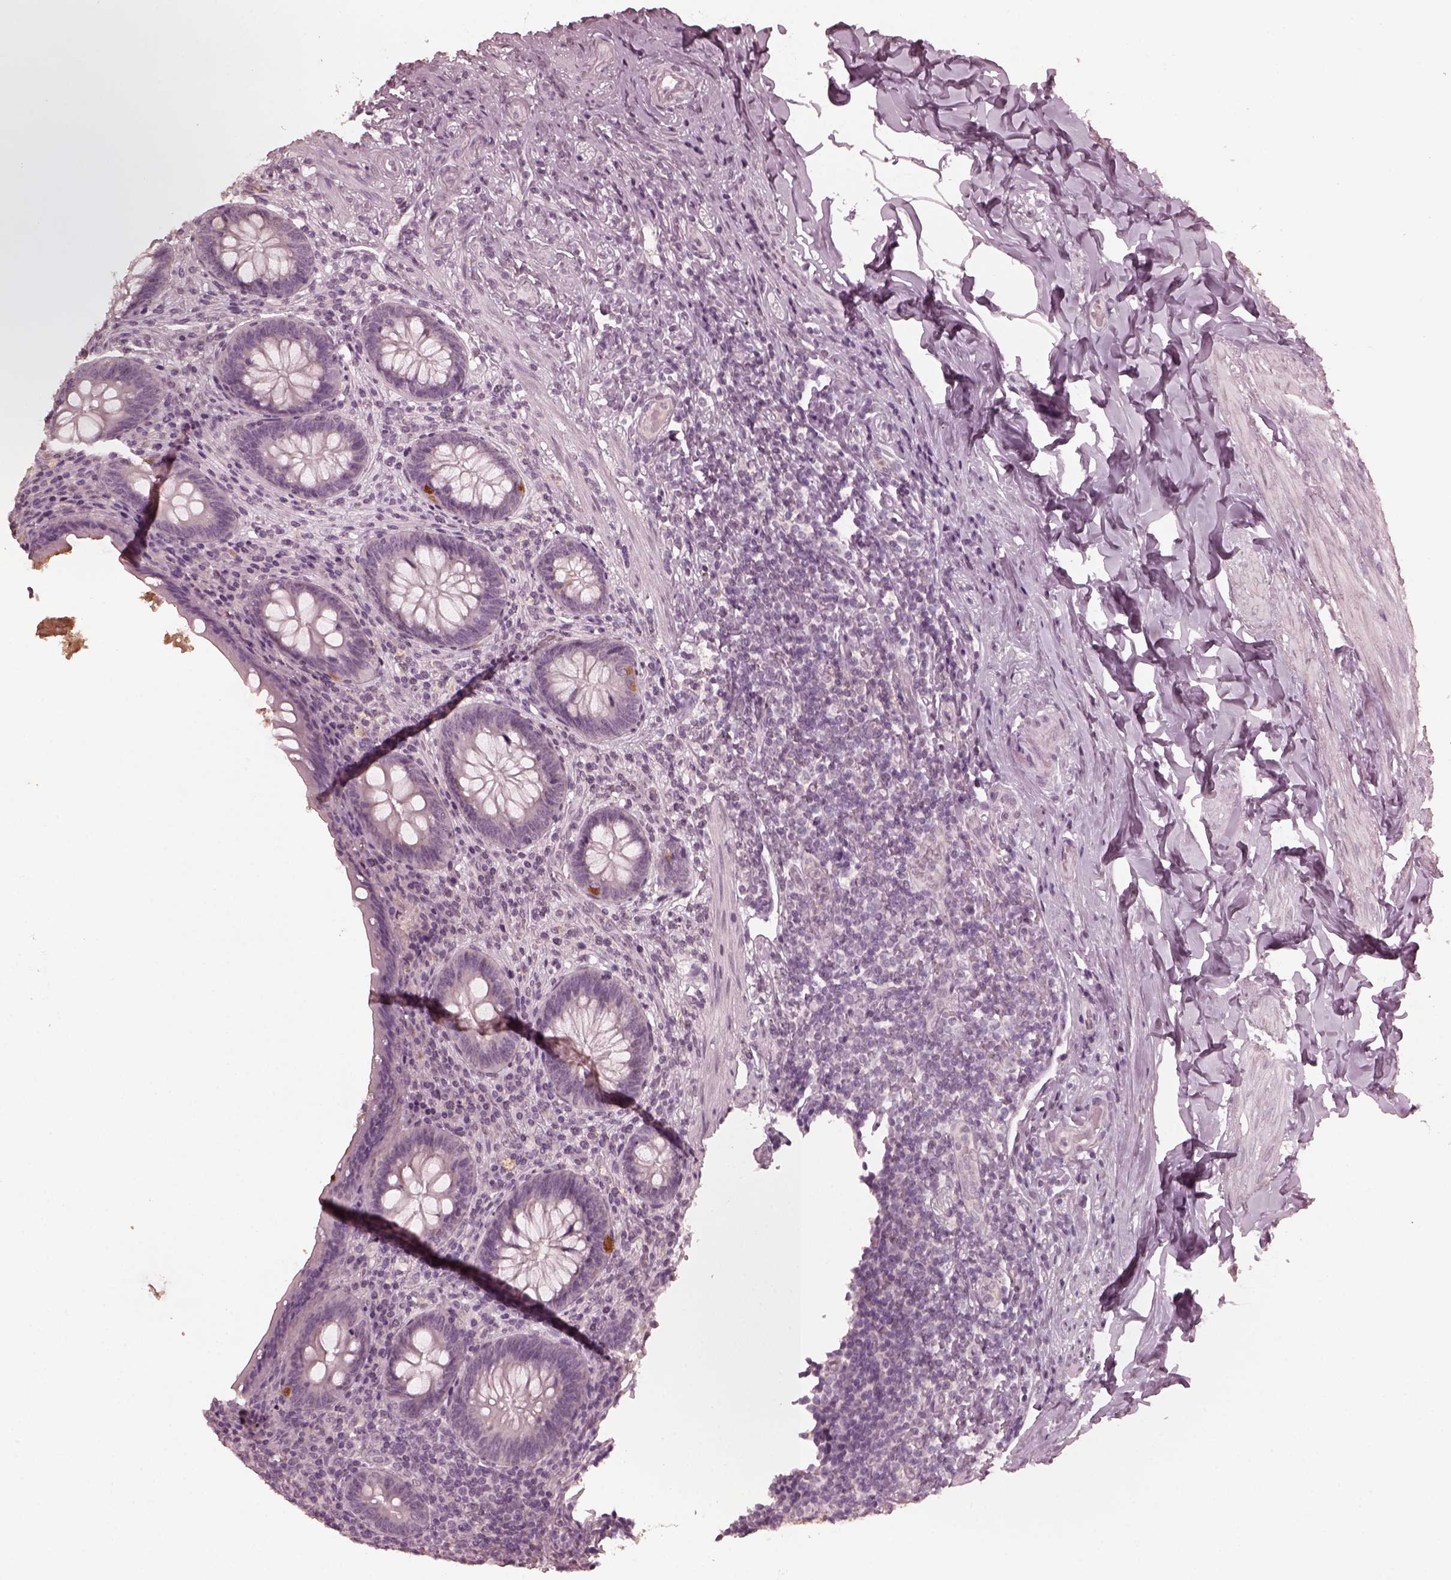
{"staining": {"intensity": "strong", "quantity": "<25%", "location": "cytoplasmic/membranous"}, "tissue": "appendix", "cell_type": "Glandular cells", "image_type": "normal", "snomed": [{"axis": "morphology", "description": "Normal tissue, NOS"}, {"axis": "topography", "description": "Appendix"}], "caption": "An IHC image of normal tissue is shown. Protein staining in brown shows strong cytoplasmic/membranous positivity in appendix within glandular cells. (DAB = brown stain, brightfield microscopy at high magnification).", "gene": "KRT79", "patient": {"sex": "male", "age": 47}}